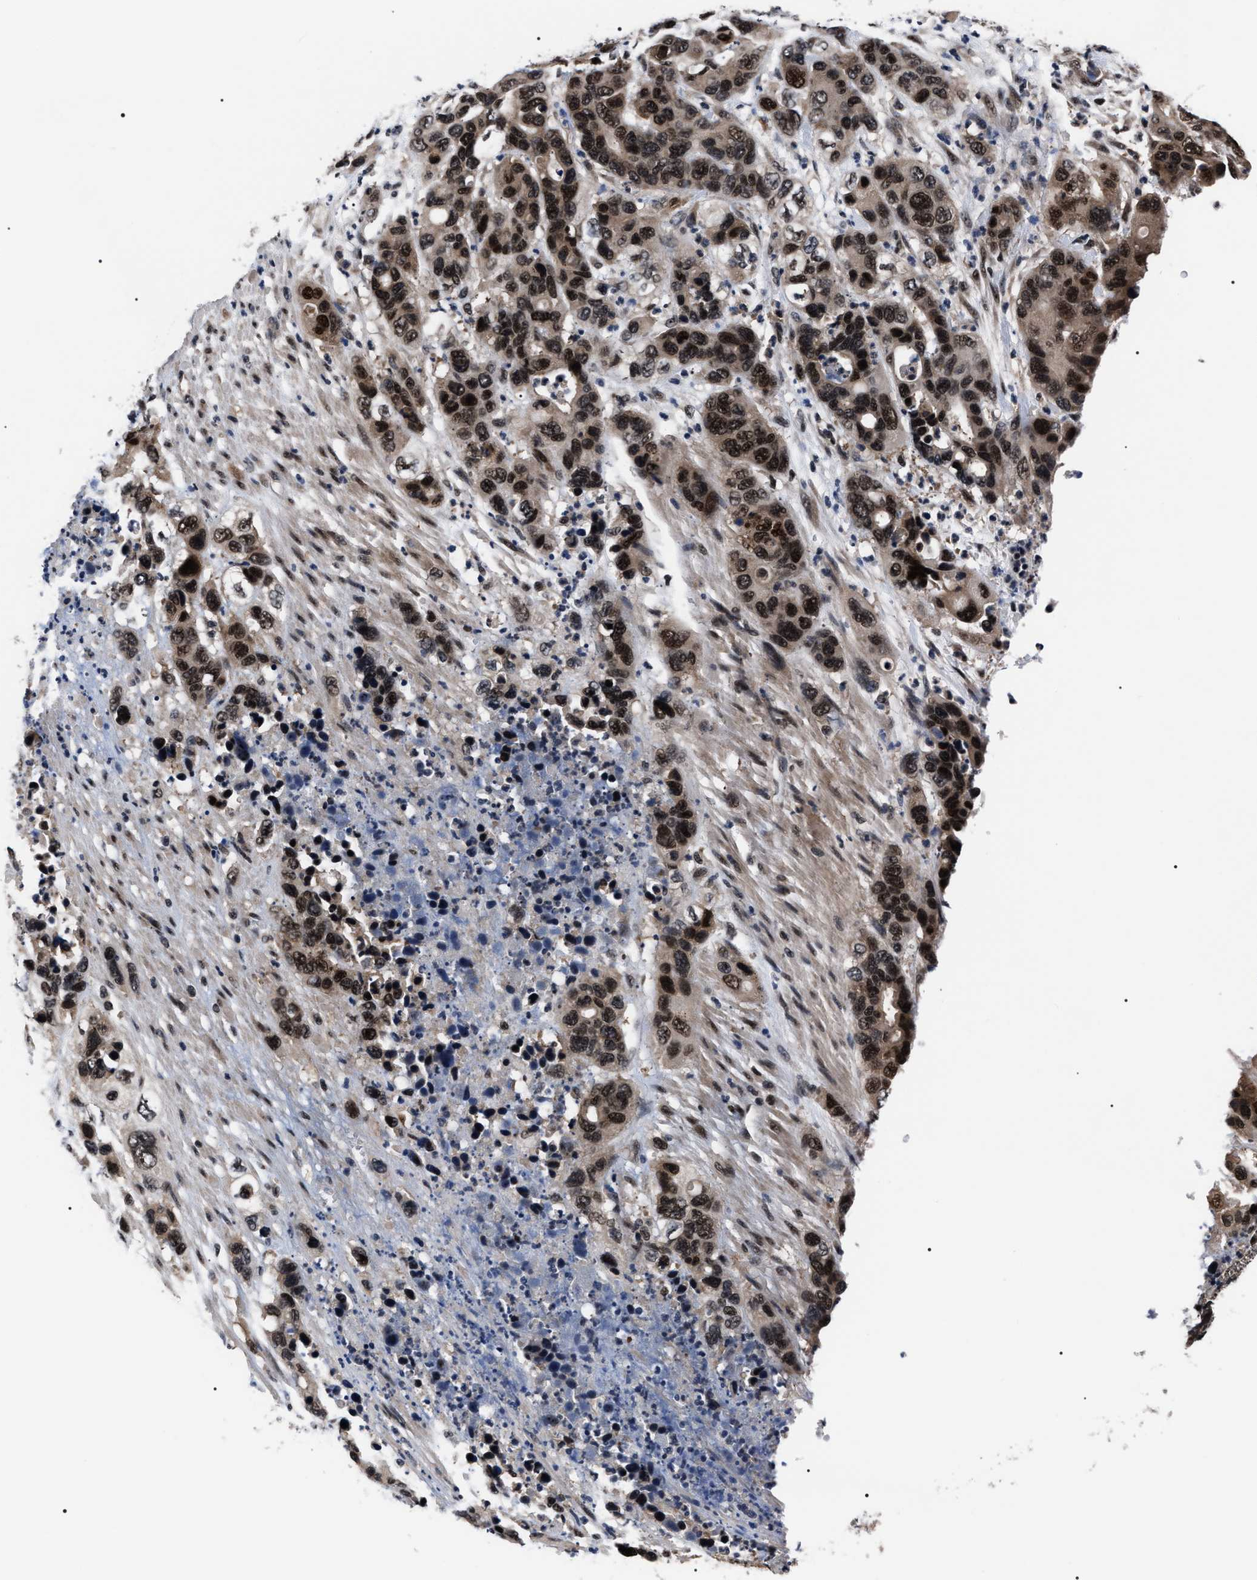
{"staining": {"intensity": "strong", "quantity": ">75%", "location": "cytoplasmic/membranous,nuclear"}, "tissue": "pancreatic cancer", "cell_type": "Tumor cells", "image_type": "cancer", "snomed": [{"axis": "morphology", "description": "Adenocarcinoma, NOS"}, {"axis": "topography", "description": "Pancreas"}], "caption": "A high amount of strong cytoplasmic/membranous and nuclear expression is seen in approximately >75% of tumor cells in pancreatic cancer (adenocarcinoma) tissue. The staining was performed using DAB (3,3'-diaminobenzidine), with brown indicating positive protein expression. Nuclei are stained blue with hematoxylin.", "gene": "CSNK2A1", "patient": {"sex": "female", "age": 71}}